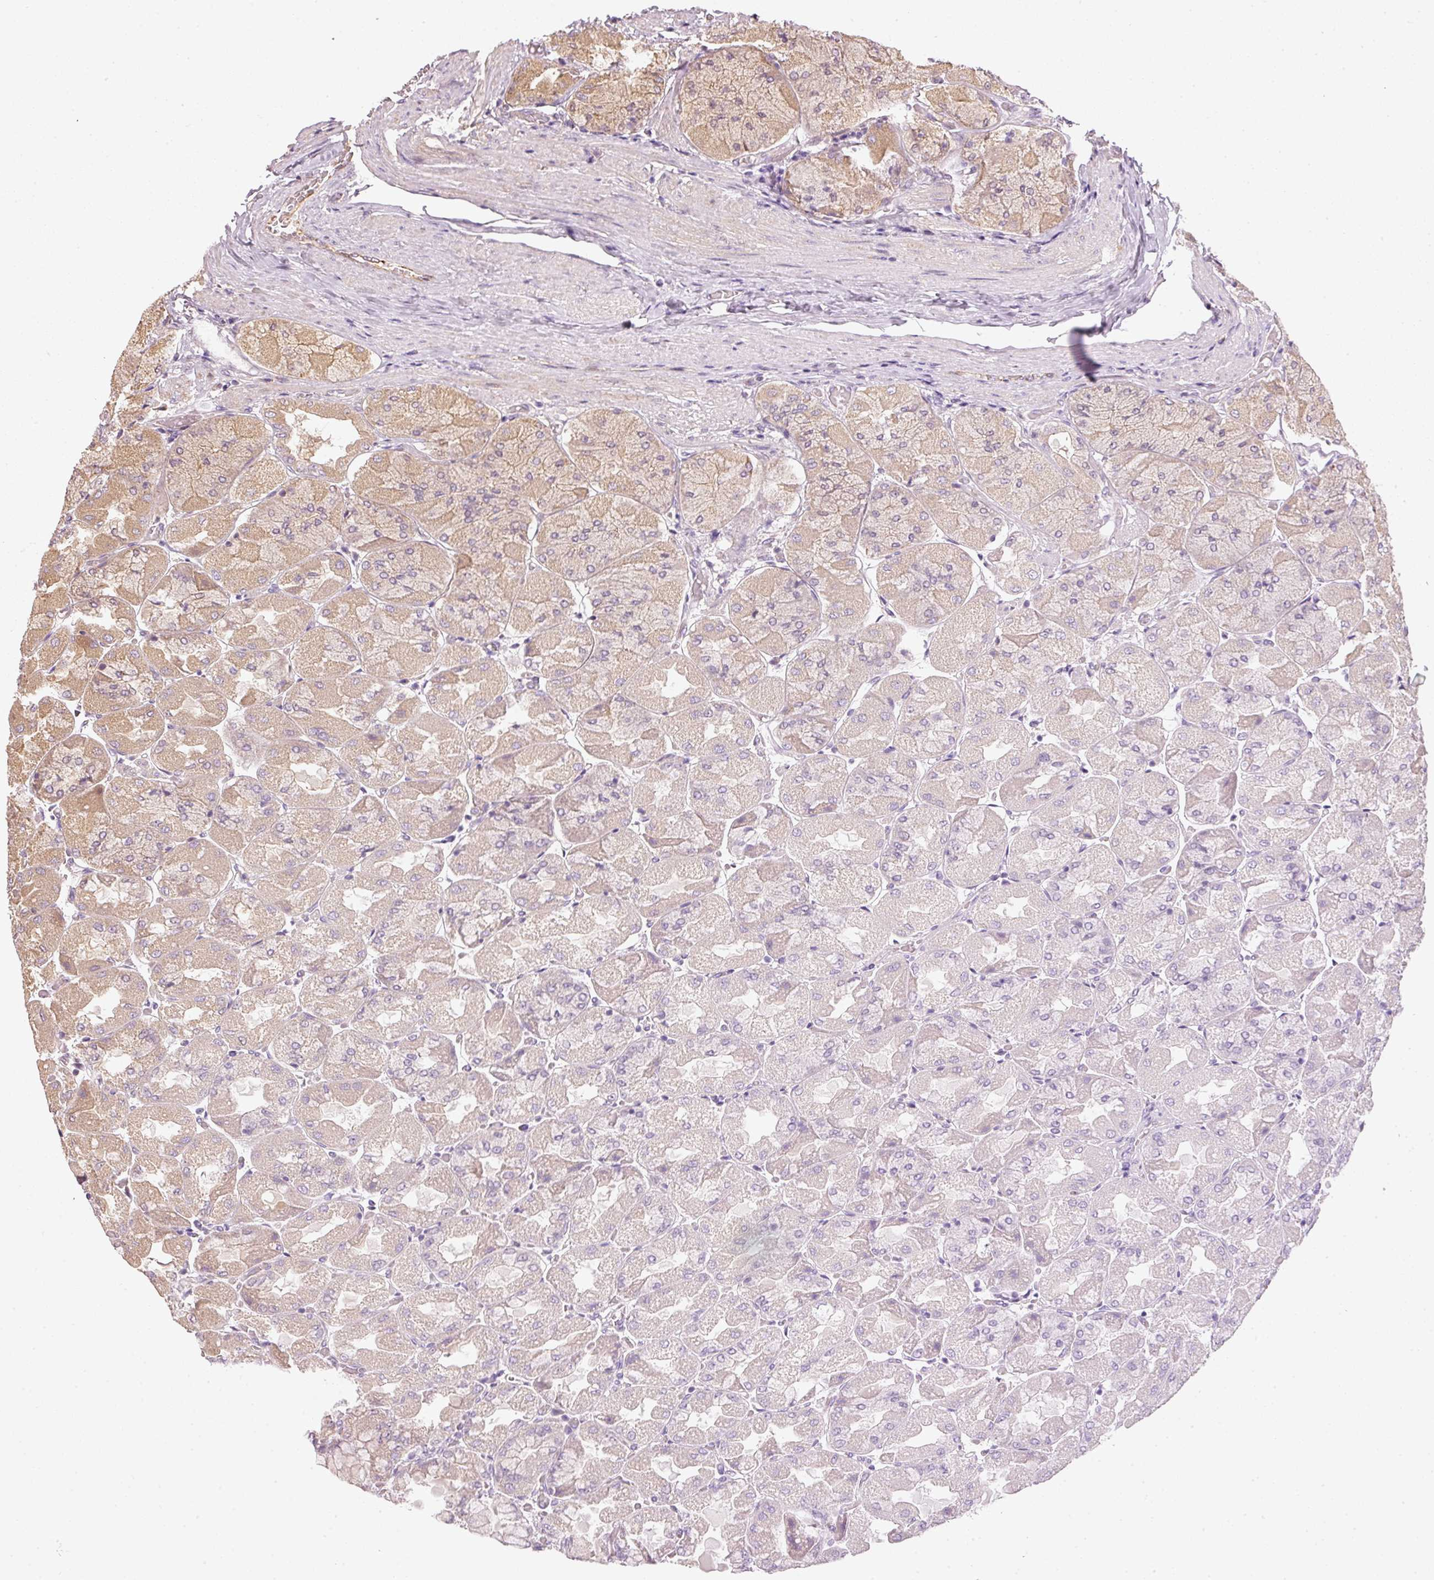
{"staining": {"intensity": "moderate", "quantity": "<25%", "location": "cytoplasmic/membranous"}, "tissue": "stomach", "cell_type": "Glandular cells", "image_type": "normal", "snomed": [{"axis": "morphology", "description": "Normal tissue, NOS"}, {"axis": "topography", "description": "Stomach"}], "caption": "Immunohistochemical staining of normal human stomach reveals <25% levels of moderate cytoplasmic/membranous protein staining in approximately <25% of glandular cells. Using DAB (3,3'-diaminobenzidine) (brown) and hematoxylin (blue) stains, captured at high magnification using brightfield microscopy.", "gene": "MTHFD1L", "patient": {"sex": "female", "age": 61}}